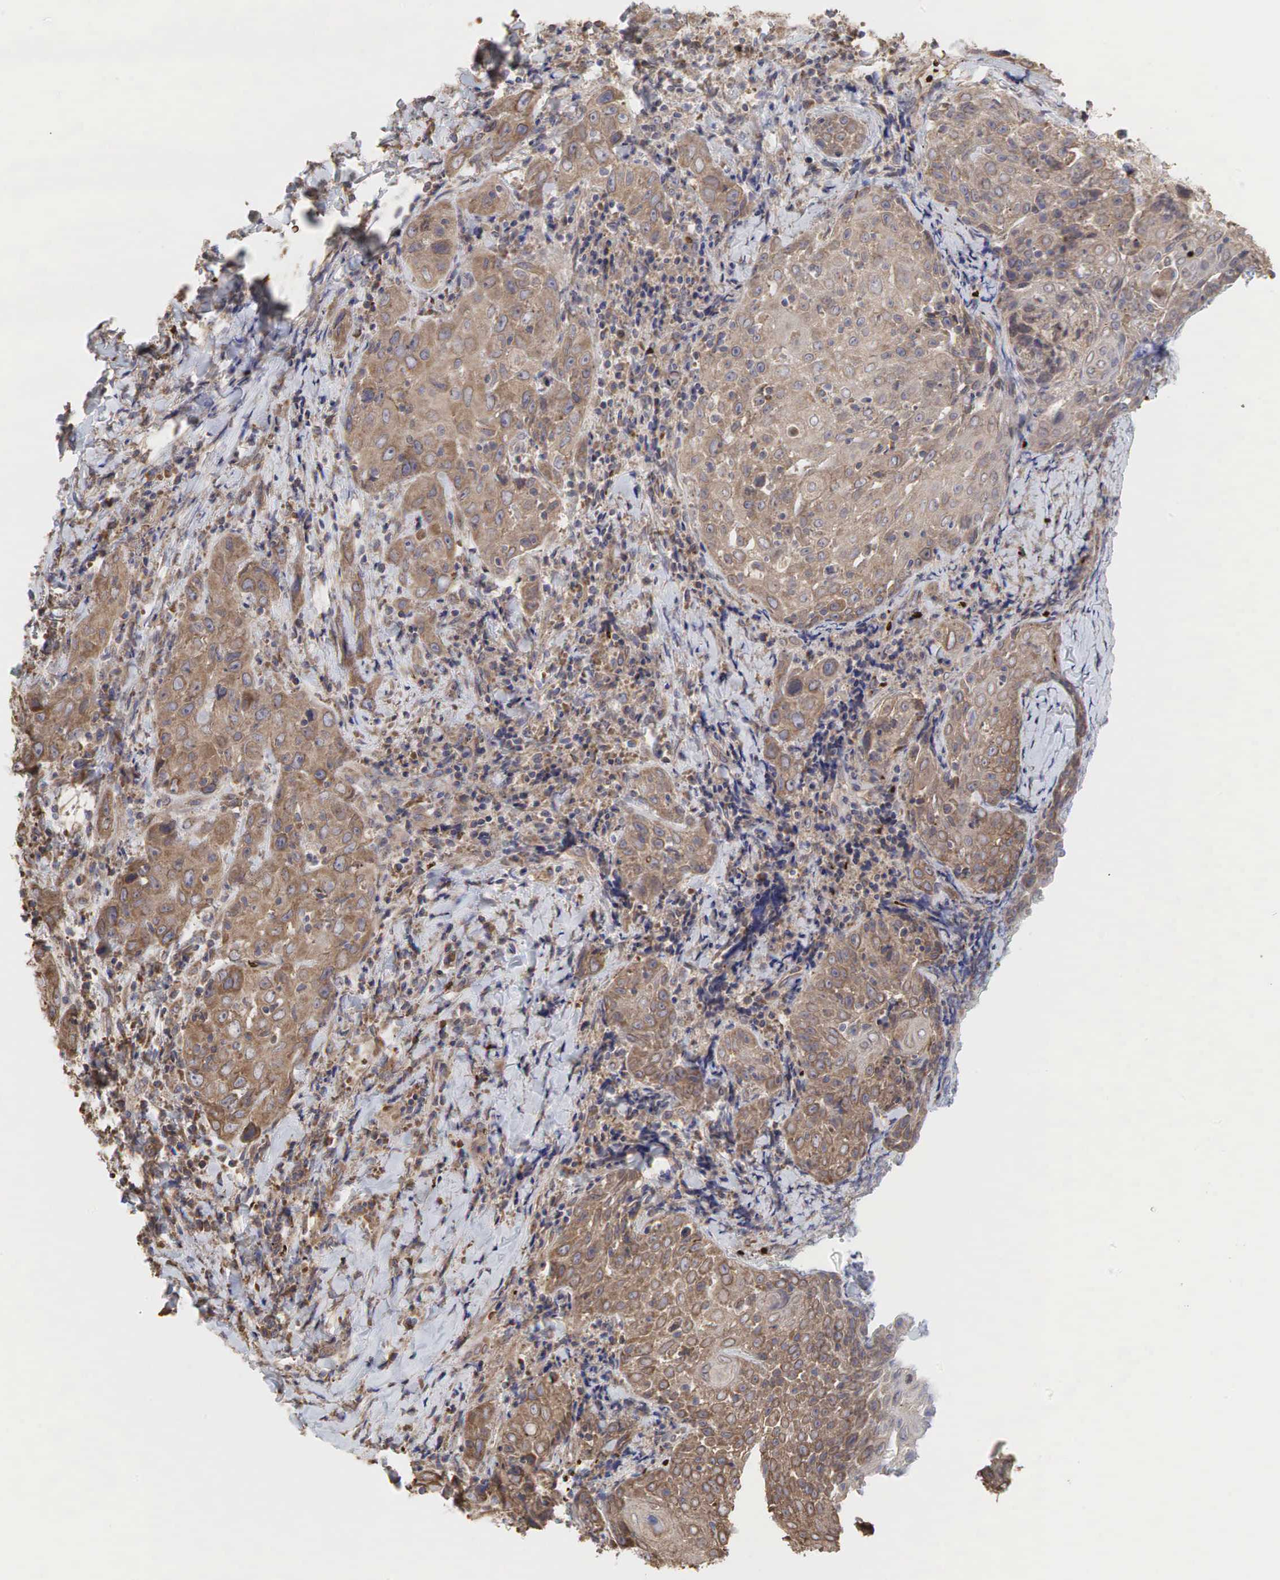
{"staining": {"intensity": "moderate", "quantity": ">75%", "location": "cytoplasmic/membranous"}, "tissue": "head and neck cancer", "cell_type": "Tumor cells", "image_type": "cancer", "snomed": [{"axis": "morphology", "description": "Squamous cell carcinoma, NOS"}, {"axis": "topography", "description": "Oral tissue"}, {"axis": "topography", "description": "Head-Neck"}], "caption": "Immunohistochemistry (IHC) staining of head and neck squamous cell carcinoma, which exhibits medium levels of moderate cytoplasmic/membranous expression in approximately >75% of tumor cells indicating moderate cytoplasmic/membranous protein staining. The staining was performed using DAB (3,3'-diaminobenzidine) (brown) for protein detection and nuclei were counterstained in hematoxylin (blue).", "gene": "PABPC5", "patient": {"sex": "female", "age": 82}}